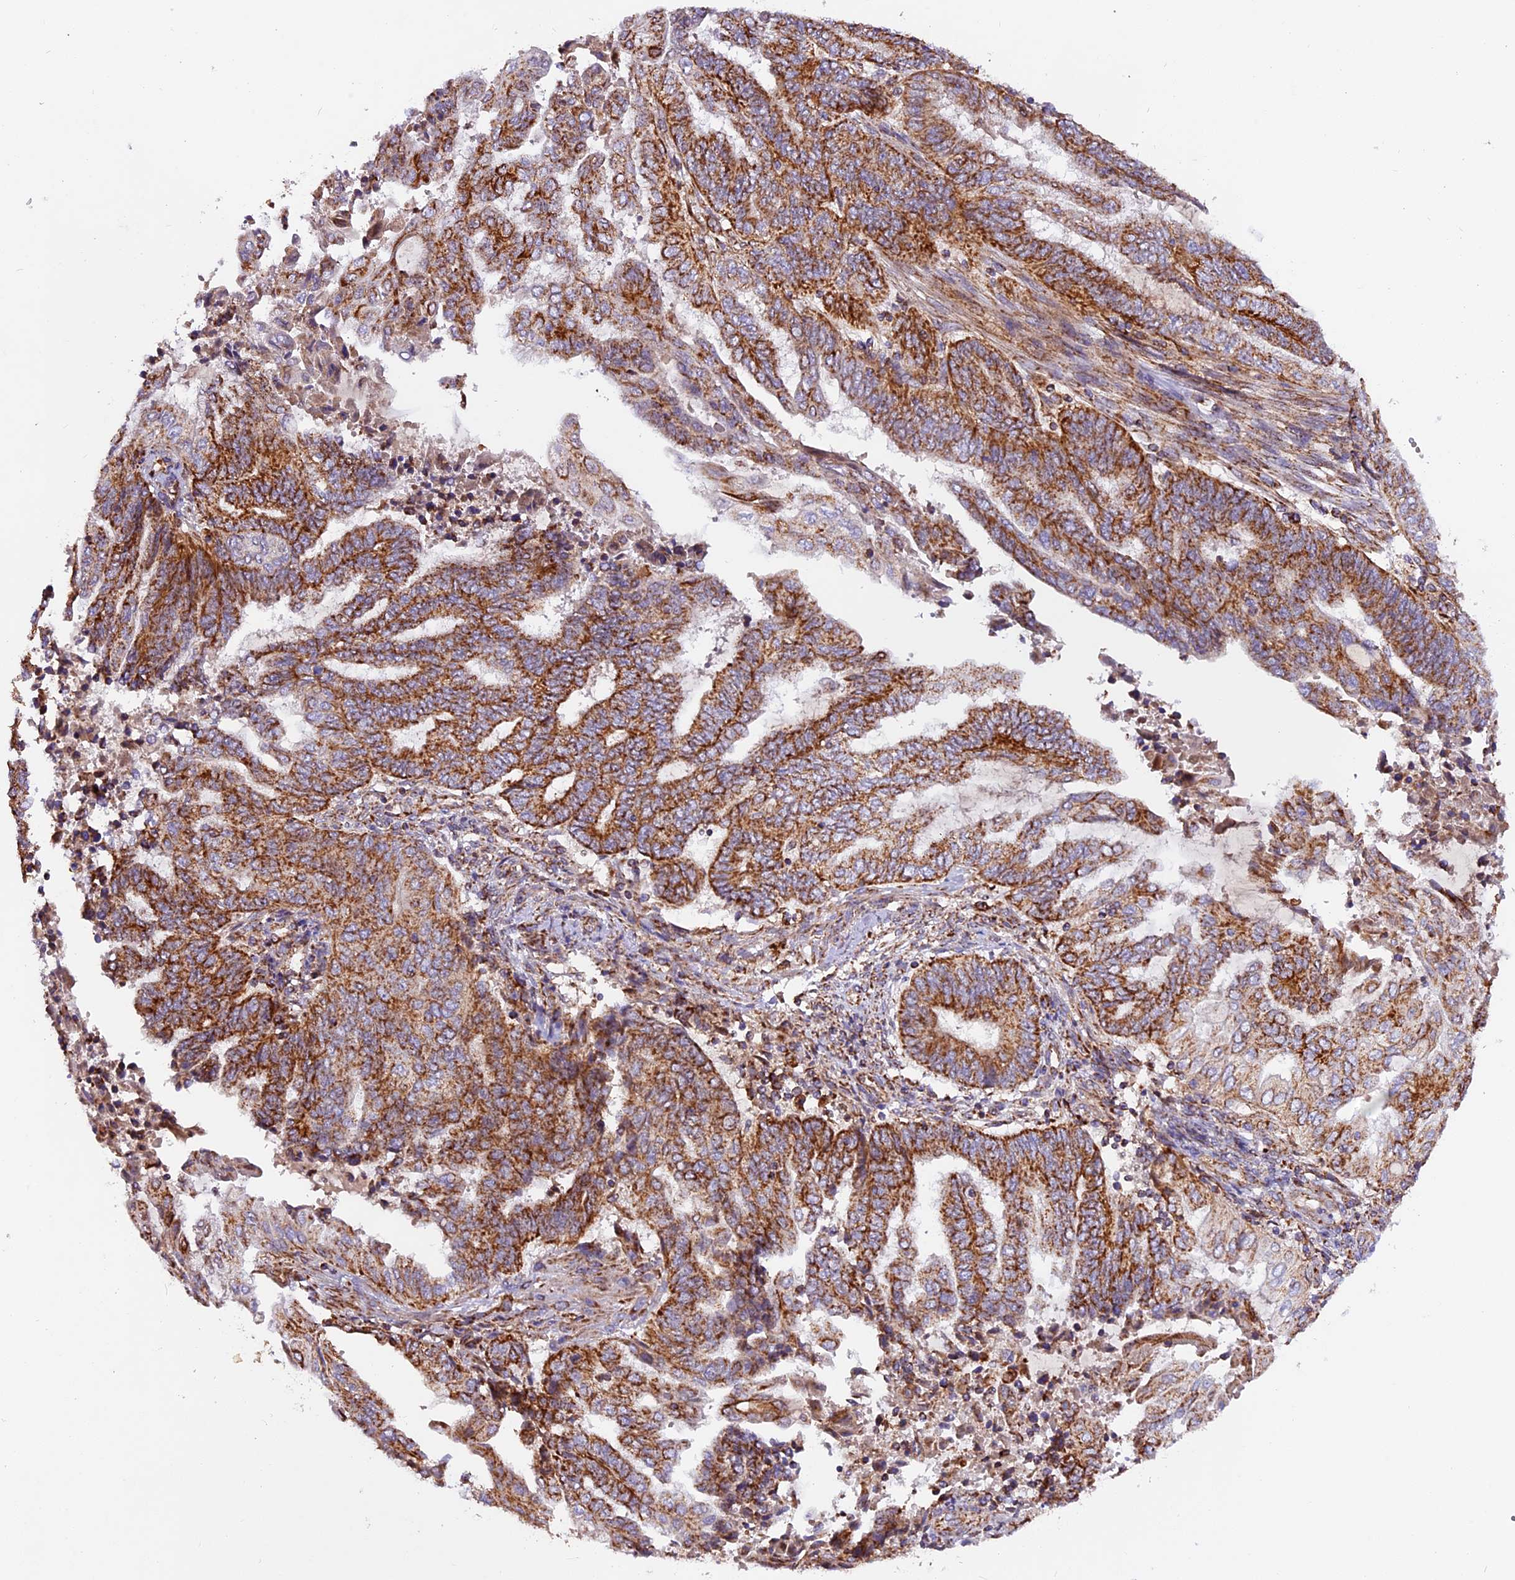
{"staining": {"intensity": "strong", "quantity": ">75%", "location": "cytoplasmic/membranous"}, "tissue": "endometrial cancer", "cell_type": "Tumor cells", "image_type": "cancer", "snomed": [{"axis": "morphology", "description": "Adenocarcinoma, NOS"}, {"axis": "topography", "description": "Uterus"}, {"axis": "topography", "description": "Endometrium"}], "caption": "About >75% of tumor cells in human endometrial cancer (adenocarcinoma) reveal strong cytoplasmic/membranous protein expression as visualized by brown immunohistochemical staining.", "gene": "NDUFA8", "patient": {"sex": "female", "age": 70}}